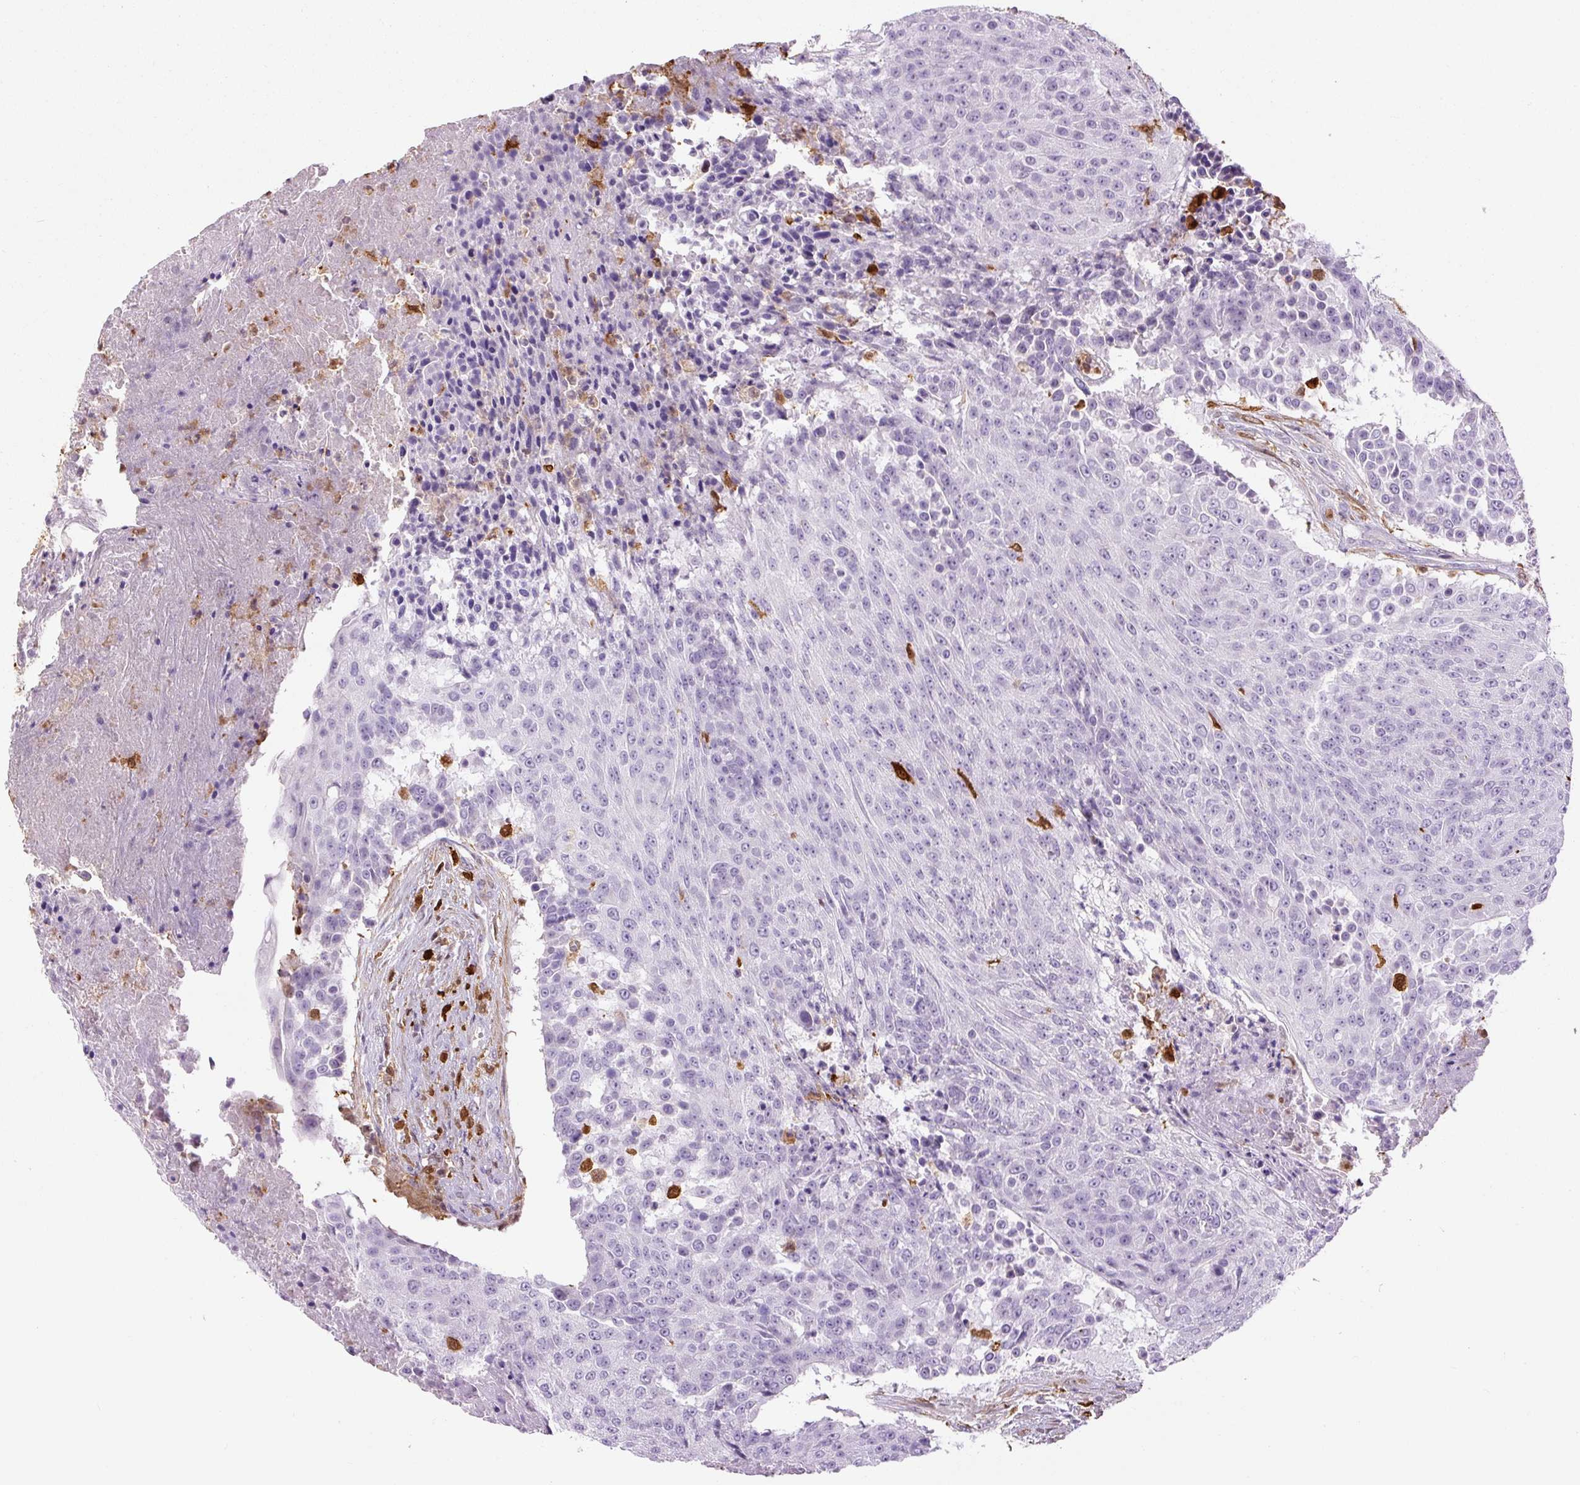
{"staining": {"intensity": "negative", "quantity": "none", "location": "none"}, "tissue": "urothelial cancer", "cell_type": "Tumor cells", "image_type": "cancer", "snomed": [{"axis": "morphology", "description": "Urothelial carcinoma, High grade"}, {"axis": "topography", "description": "Urinary bladder"}], "caption": "Tumor cells are negative for protein expression in human high-grade urothelial carcinoma.", "gene": "S100A4", "patient": {"sex": "female", "age": 63}}